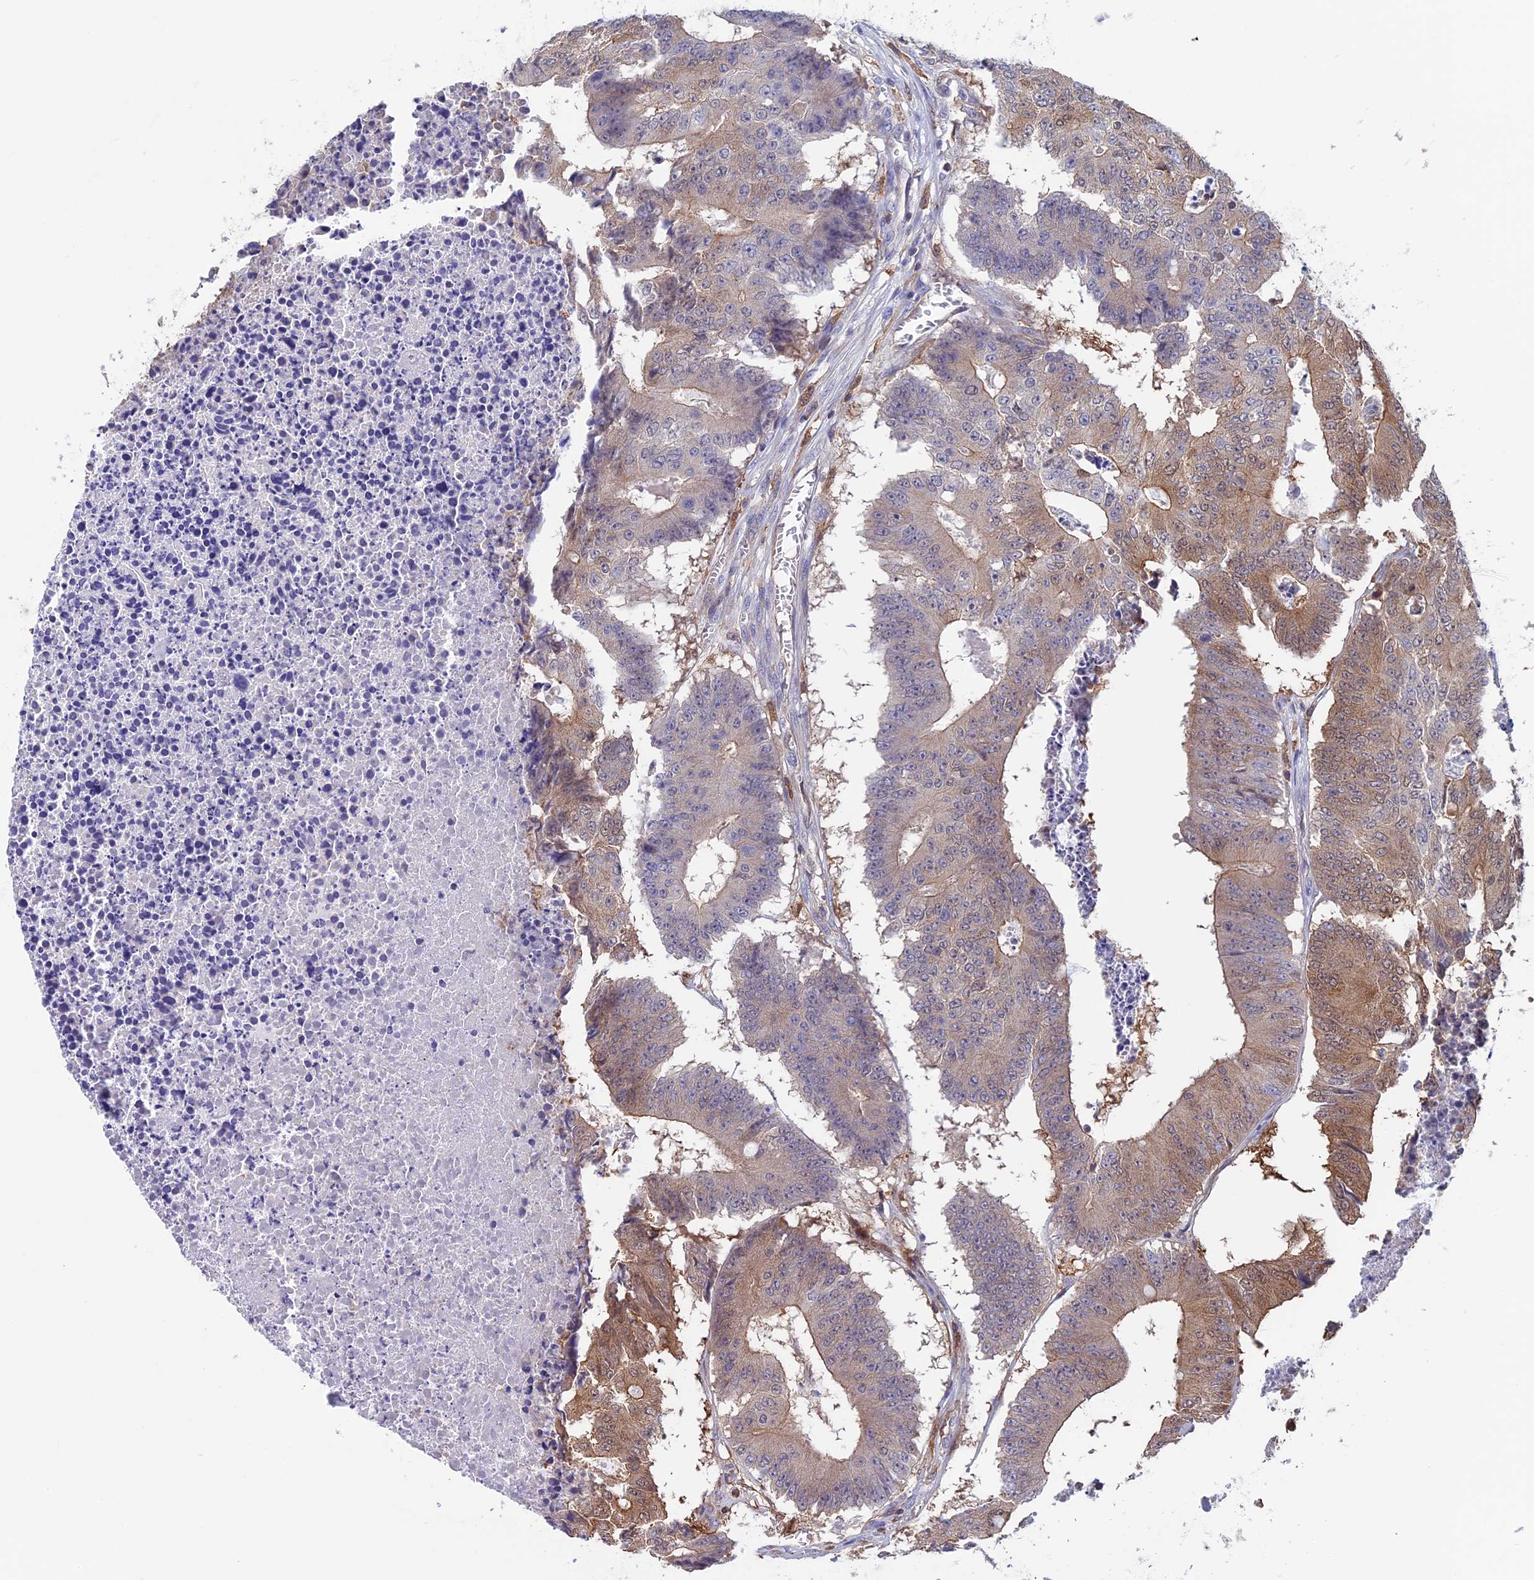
{"staining": {"intensity": "moderate", "quantity": "25%-75%", "location": "cytoplasmic/membranous"}, "tissue": "colorectal cancer", "cell_type": "Tumor cells", "image_type": "cancer", "snomed": [{"axis": "morphology", "description": "Adenocarcinoma, NOS"}, {"axis": "topography", "description": "Colon"}], "caption": "A micrograph of colorectal cancer (adenocarcinoma) stained for a protein exhibits moderate cytoplasmic/membranous brown staining in tumor cells. The protein is shown in brown color, while the nuclei are stained blue.", "gene": "ARHGAP18", "patient": {"sex": "male", "age": 87}}